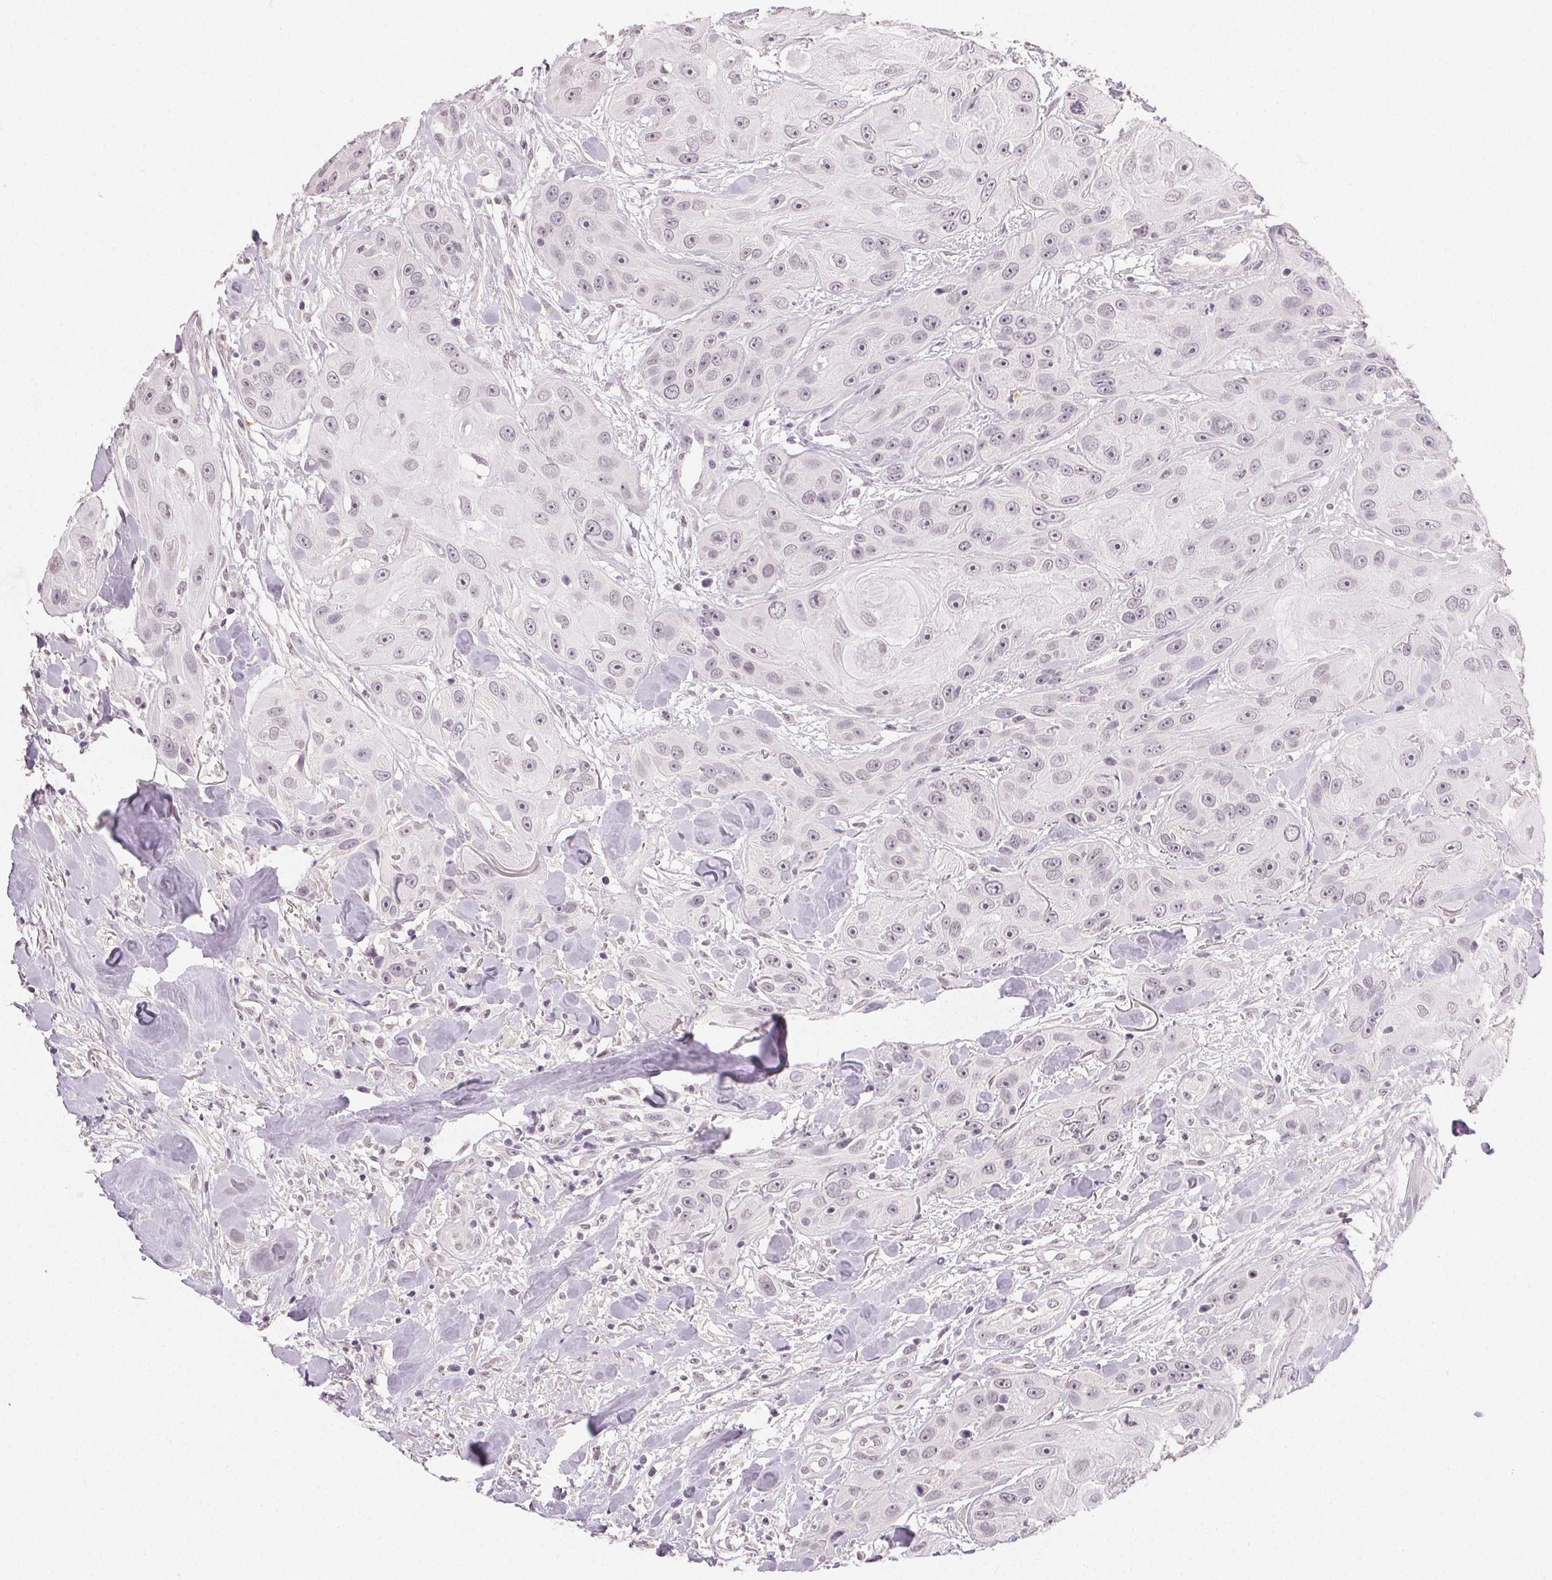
{"staining": {"intensity": "negative", "quantity": "none", "location": "none"}, "tissue": "head and neck cancer", "cell_type": "Tumor cells", "image_type": "cancer", "snomed": [{"axis": "morphology", "description": "Squamous cell carcinoma, NOS"}, {"axis": "topography", "description": "Oral tissue"}, {"axis": "topography", "description": "Head-Neck"}], "caption": "A high-resolution micrograph shows immunohistochemistry staining of head and neck cancer, which exhibits no significant staining in tumor cells.", "gene": "TMEM174", "patient": {"sex": "male", "age": 77}}